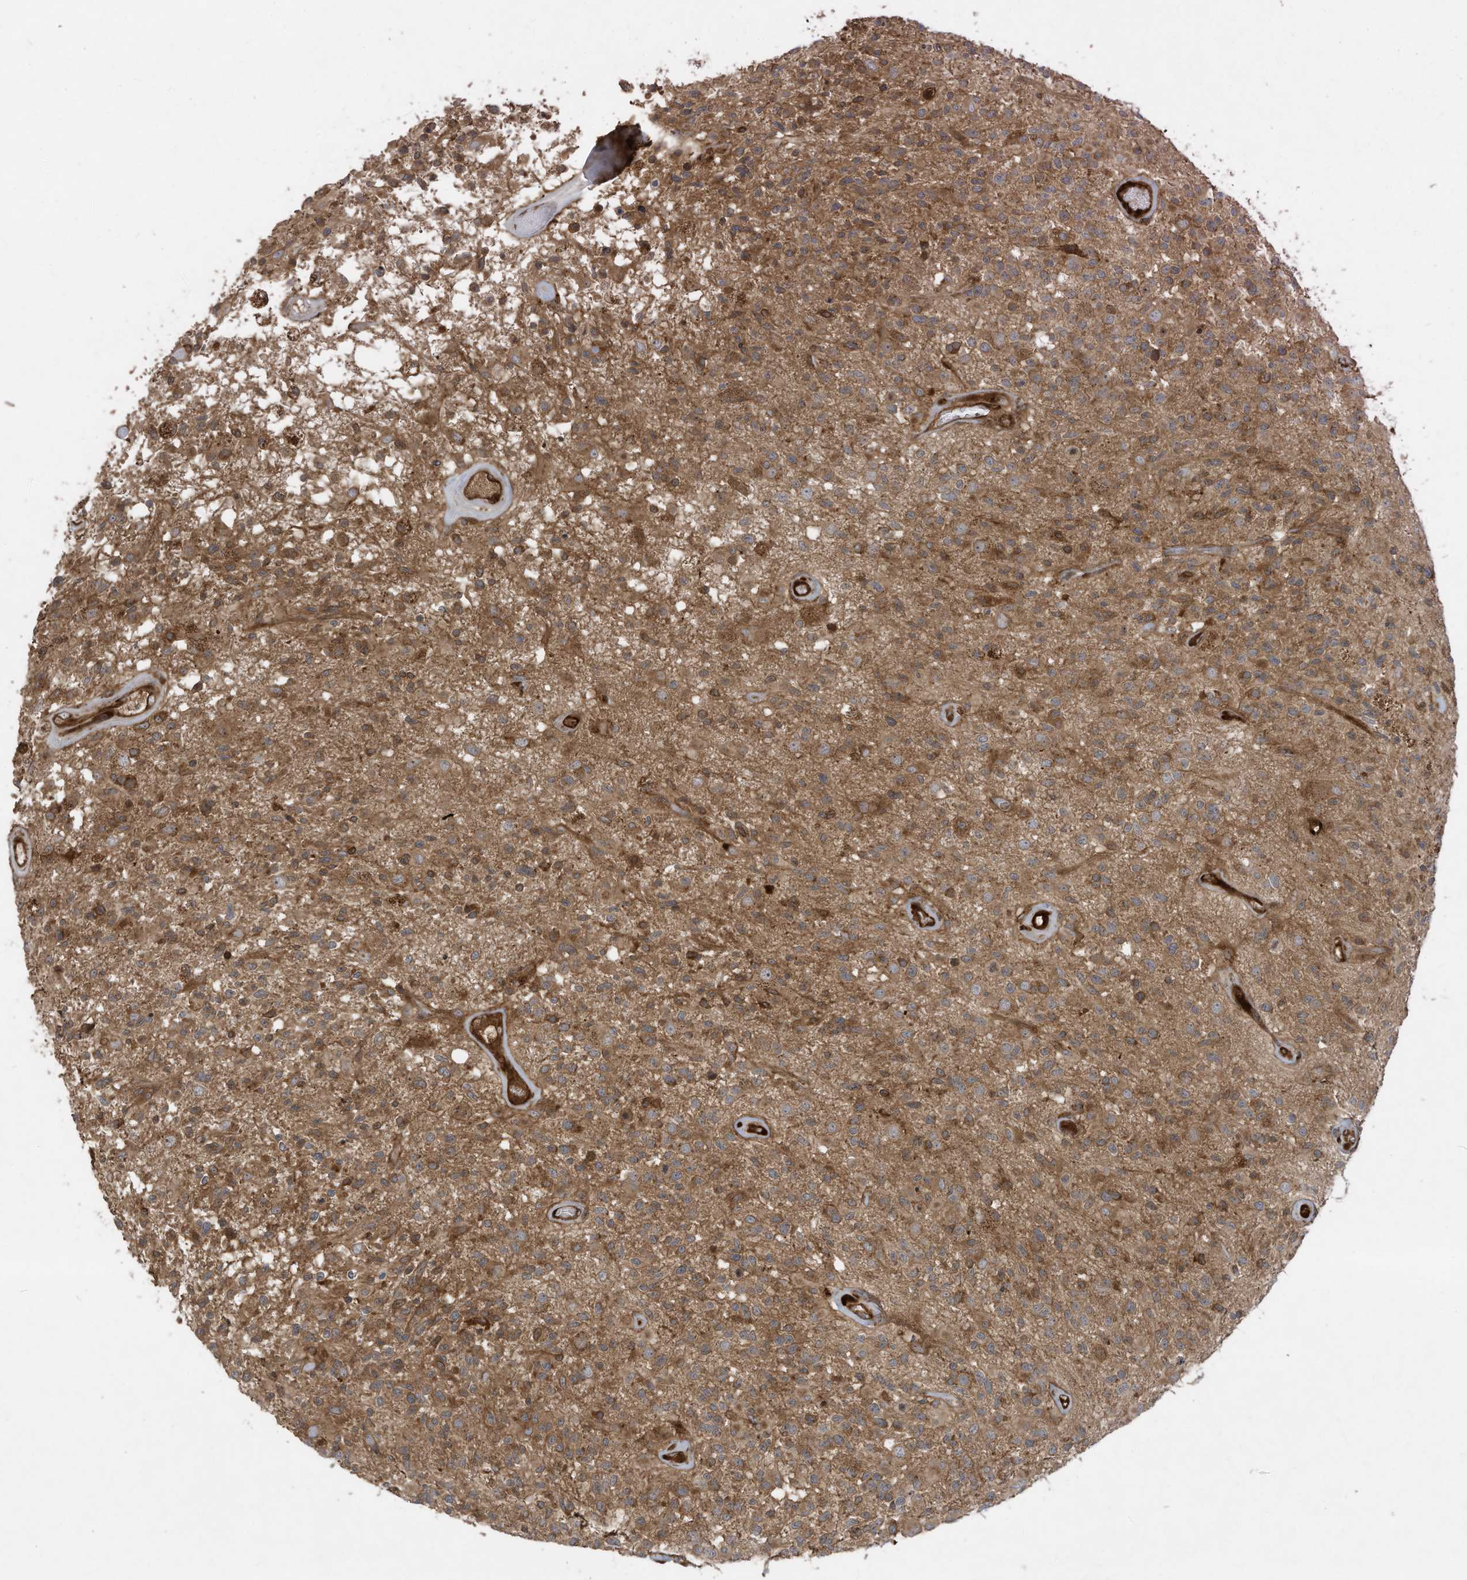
{"staining": {"intensity": "moderate", "quantity": ">75%", "location": "cytoplasmic/membranous"}, "tissue": "glioma", "cell_type": "Tumor cells", "image_type": "cancer", "snomed": [{"axis": "morphology", "description": "Glioma, malignant, High grade"}, {"axis": "morphology", "description": "Glioblastoma, NOS"}, {"axis": "topography", "description": "Brain"}], "caption": "Protein staining reveals moderate cytoplasmic/membranous expression in about >75% of tumor cells in malignant glioma (high-grade). (Stains: DAB in brown, nuclei in blue, Microscopy: brightfield microscopy at high magnification).", "gene": "DDIT4", "patient": {"sex": "male", "age": 60}}